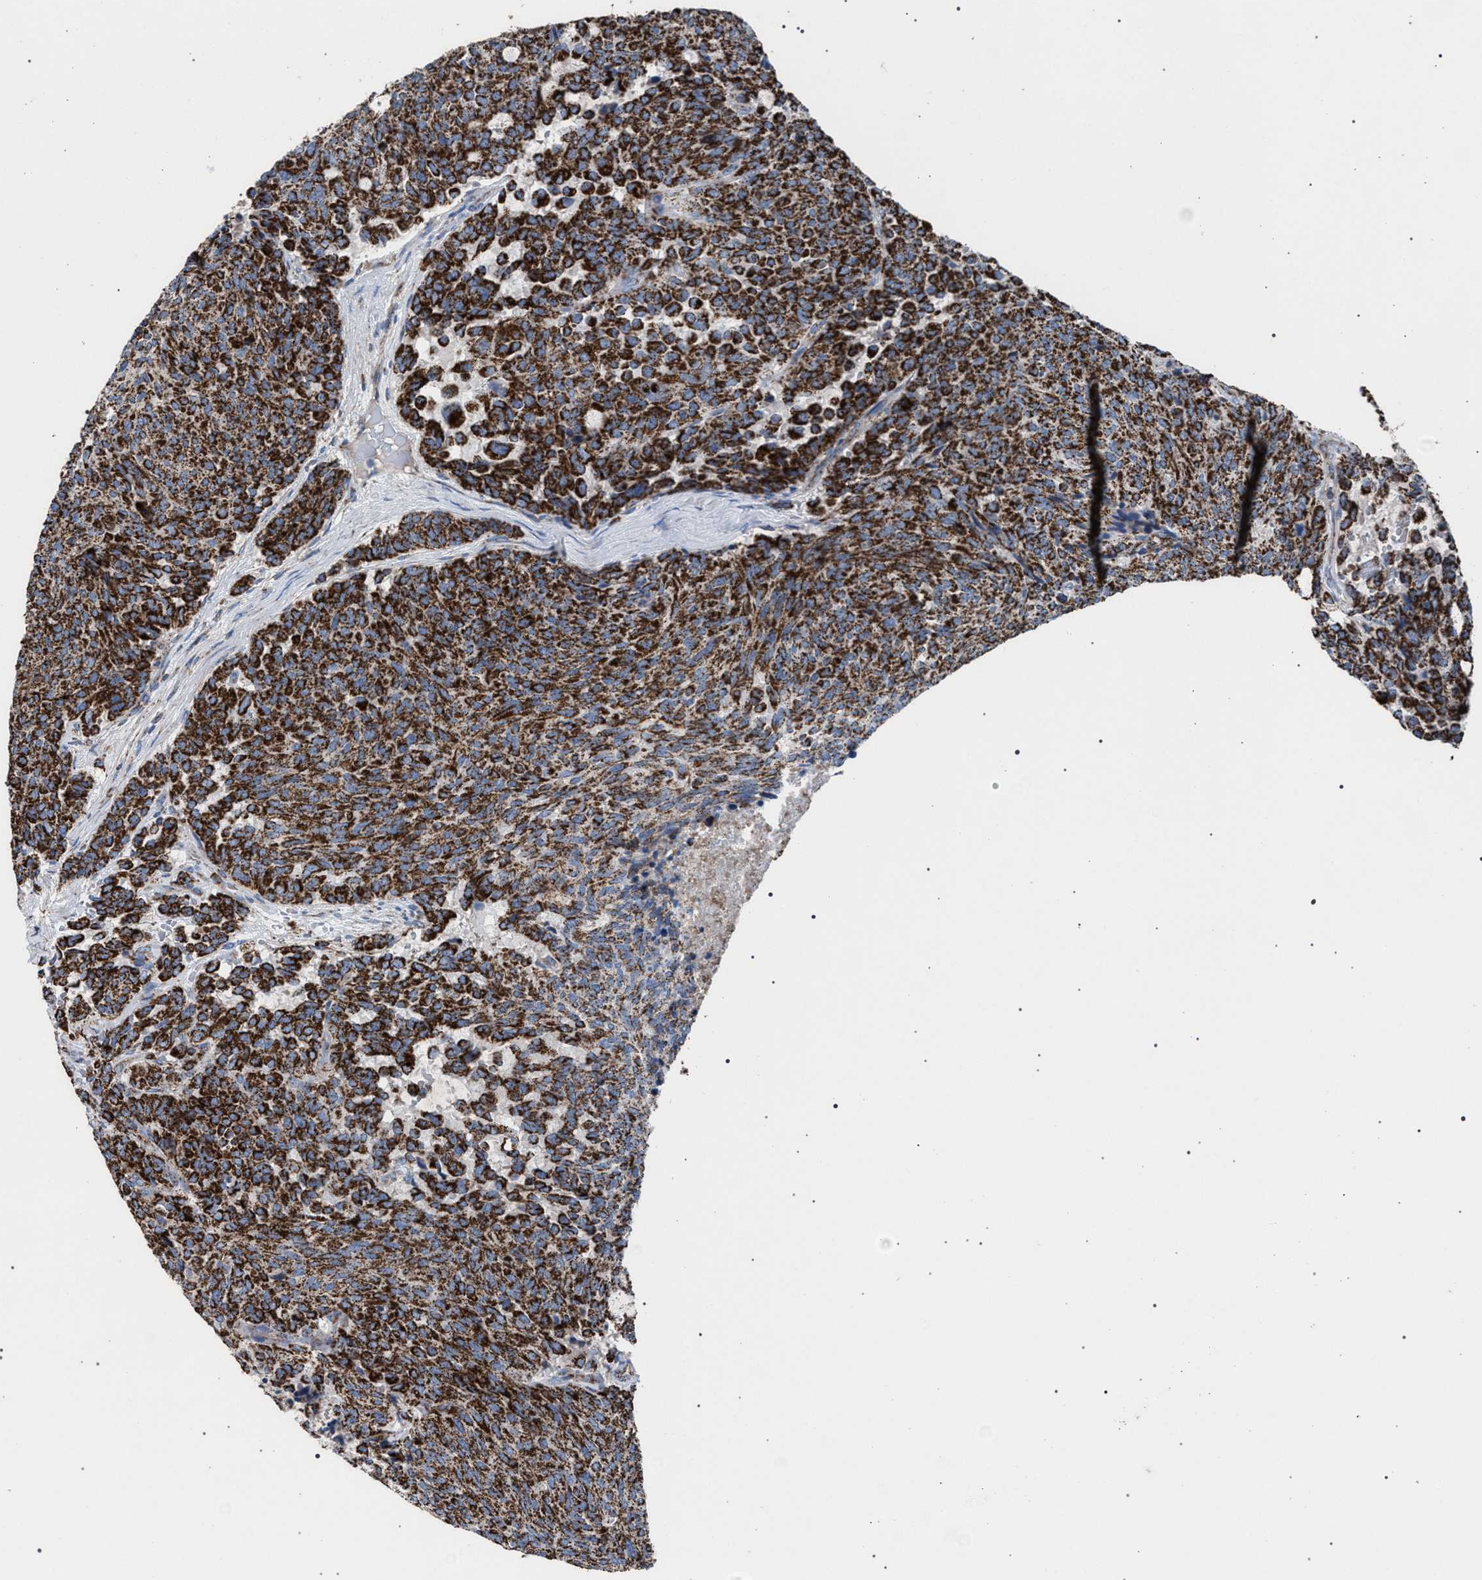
{"staining": {"intensity": "strong", "quantity": ">75%", "location": "cytoplasmic/membranous"}, "tissue": "carcinoid", "cell_type": "Tumor cells", "image_type": "cancer", "snomed": [{"axis": "morphology", "description": "Carcinoid, malignant, NOS"}, {"axis": "topography", "description": "Pancreas"}], "caption": "Protein staining exhibits strong cytoplasmic/membranous positivity in approximately >75% of tumor cells in carcinoid.", "gene": "VPS13A", "patient": {"sex": "female", "age": 54}}